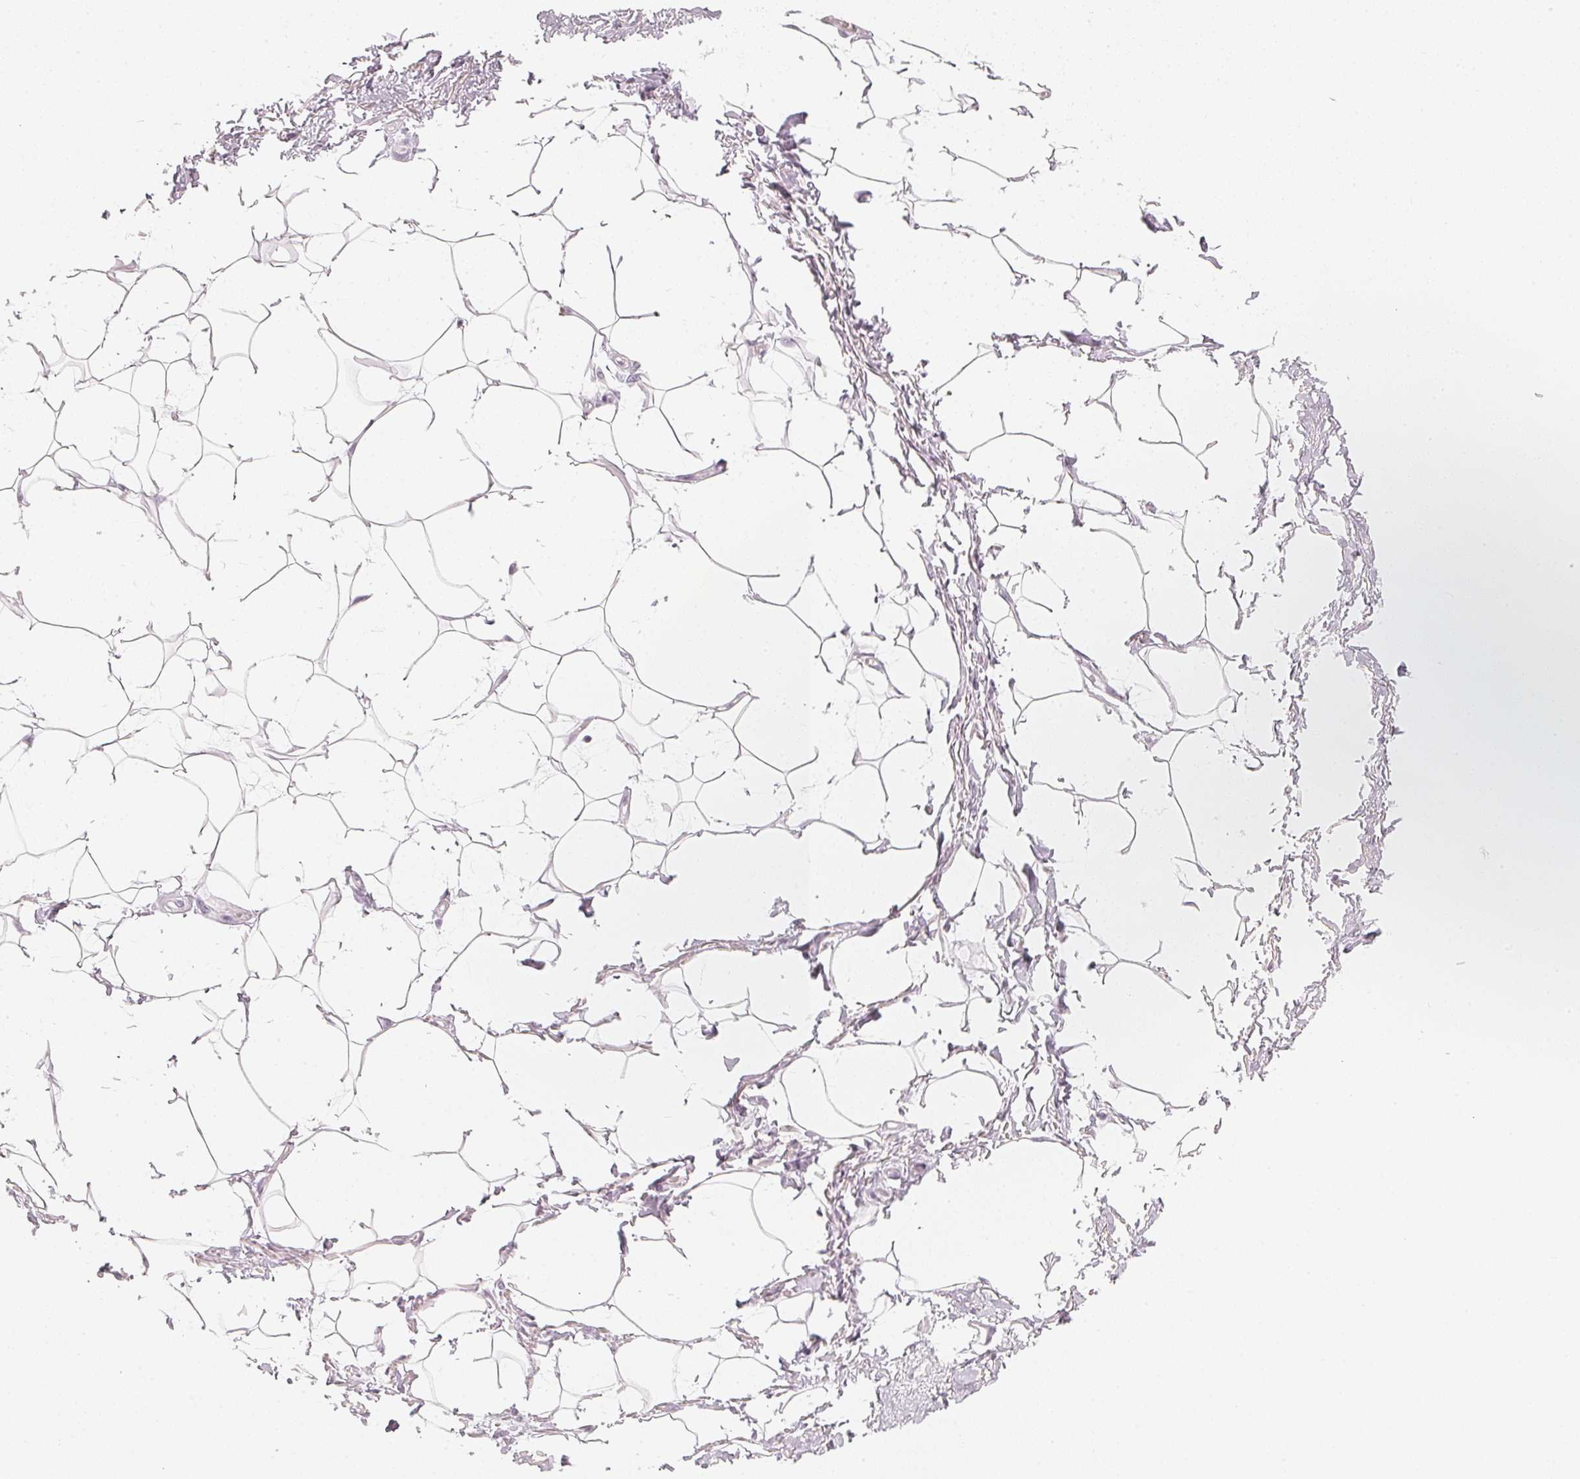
{"staining": {"intensity": "negative", "quantity": "none", "location": "none"}, "tissue": "adipose tissue", "cell_type": "Adipocytes", "image_type": "normal", "snomed": [{"axis": "morphology", "description": "Normal tissue, NOS"}, {"axis": "topography", "description": "Peripheral nerve tissue"}], "caption": "The immunohistochemistry (IHC) micrograph has no significant expression in adipocytes of adipose tissue.", "gene": "SLC22A8", "patient": {"sex": "male", "age": 51}}